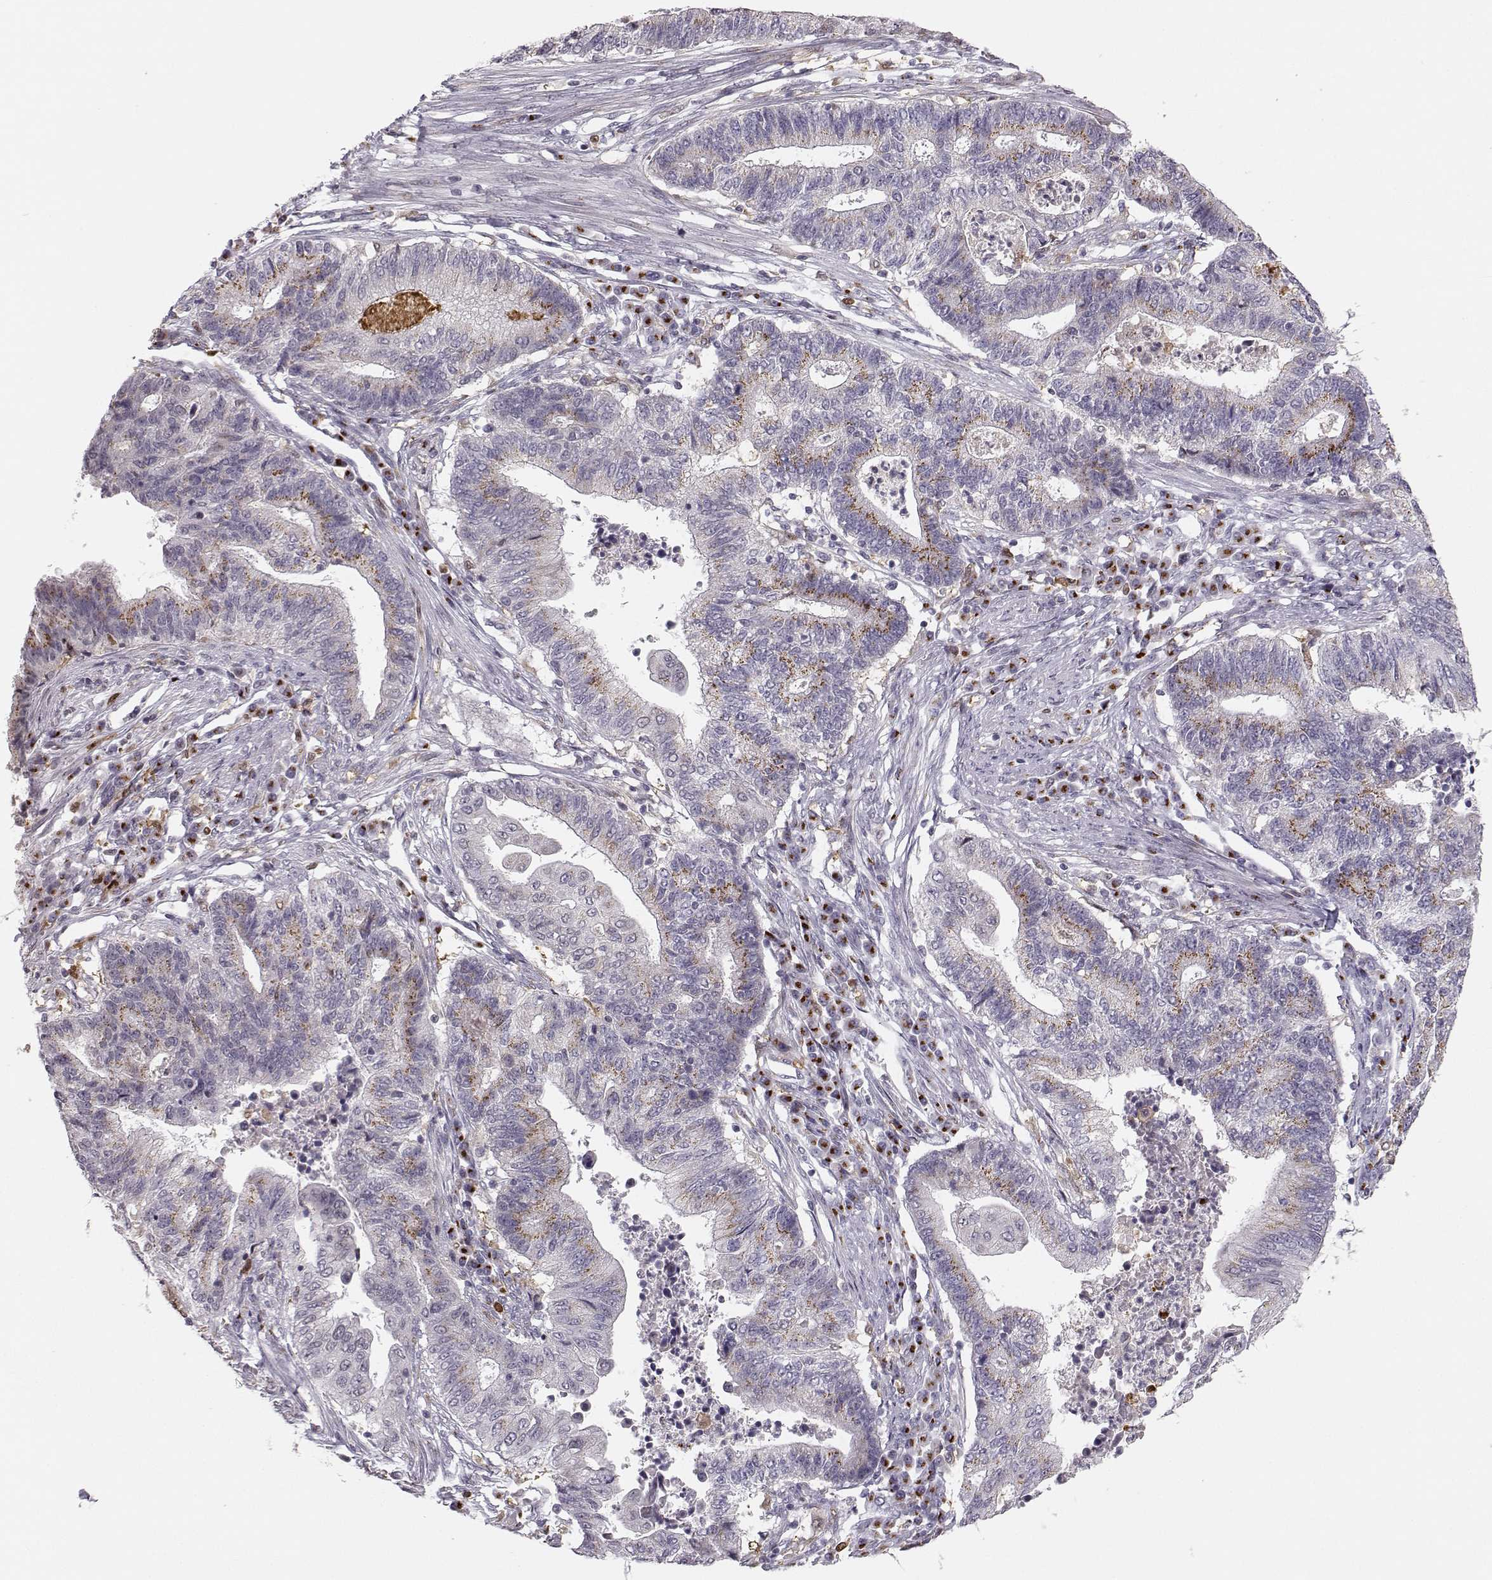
{"staining": {"intensity": "strong", "quantity": "<25%", "location": "cytoplasmic/membranous"}, "tissue": "endometrial cancer", "cell_type": "Tumor cells", "image_type": "cancer", "snomed": [{"axis": "morphology", "description": "Adenocarcinoma, NOS"}, {"axis": "topography", "description": "Uterus"}, {"axis": "topography", "description": "Endometrium"}], "caption": "Human adenocarcinoma (endometrial) stained with a brown dye displays strong cytoplasmic/membranous positive staining in approximately <25% of tumor cells.", "gene": "HTR7", "patient": {"sex": "female", "age": 54}}